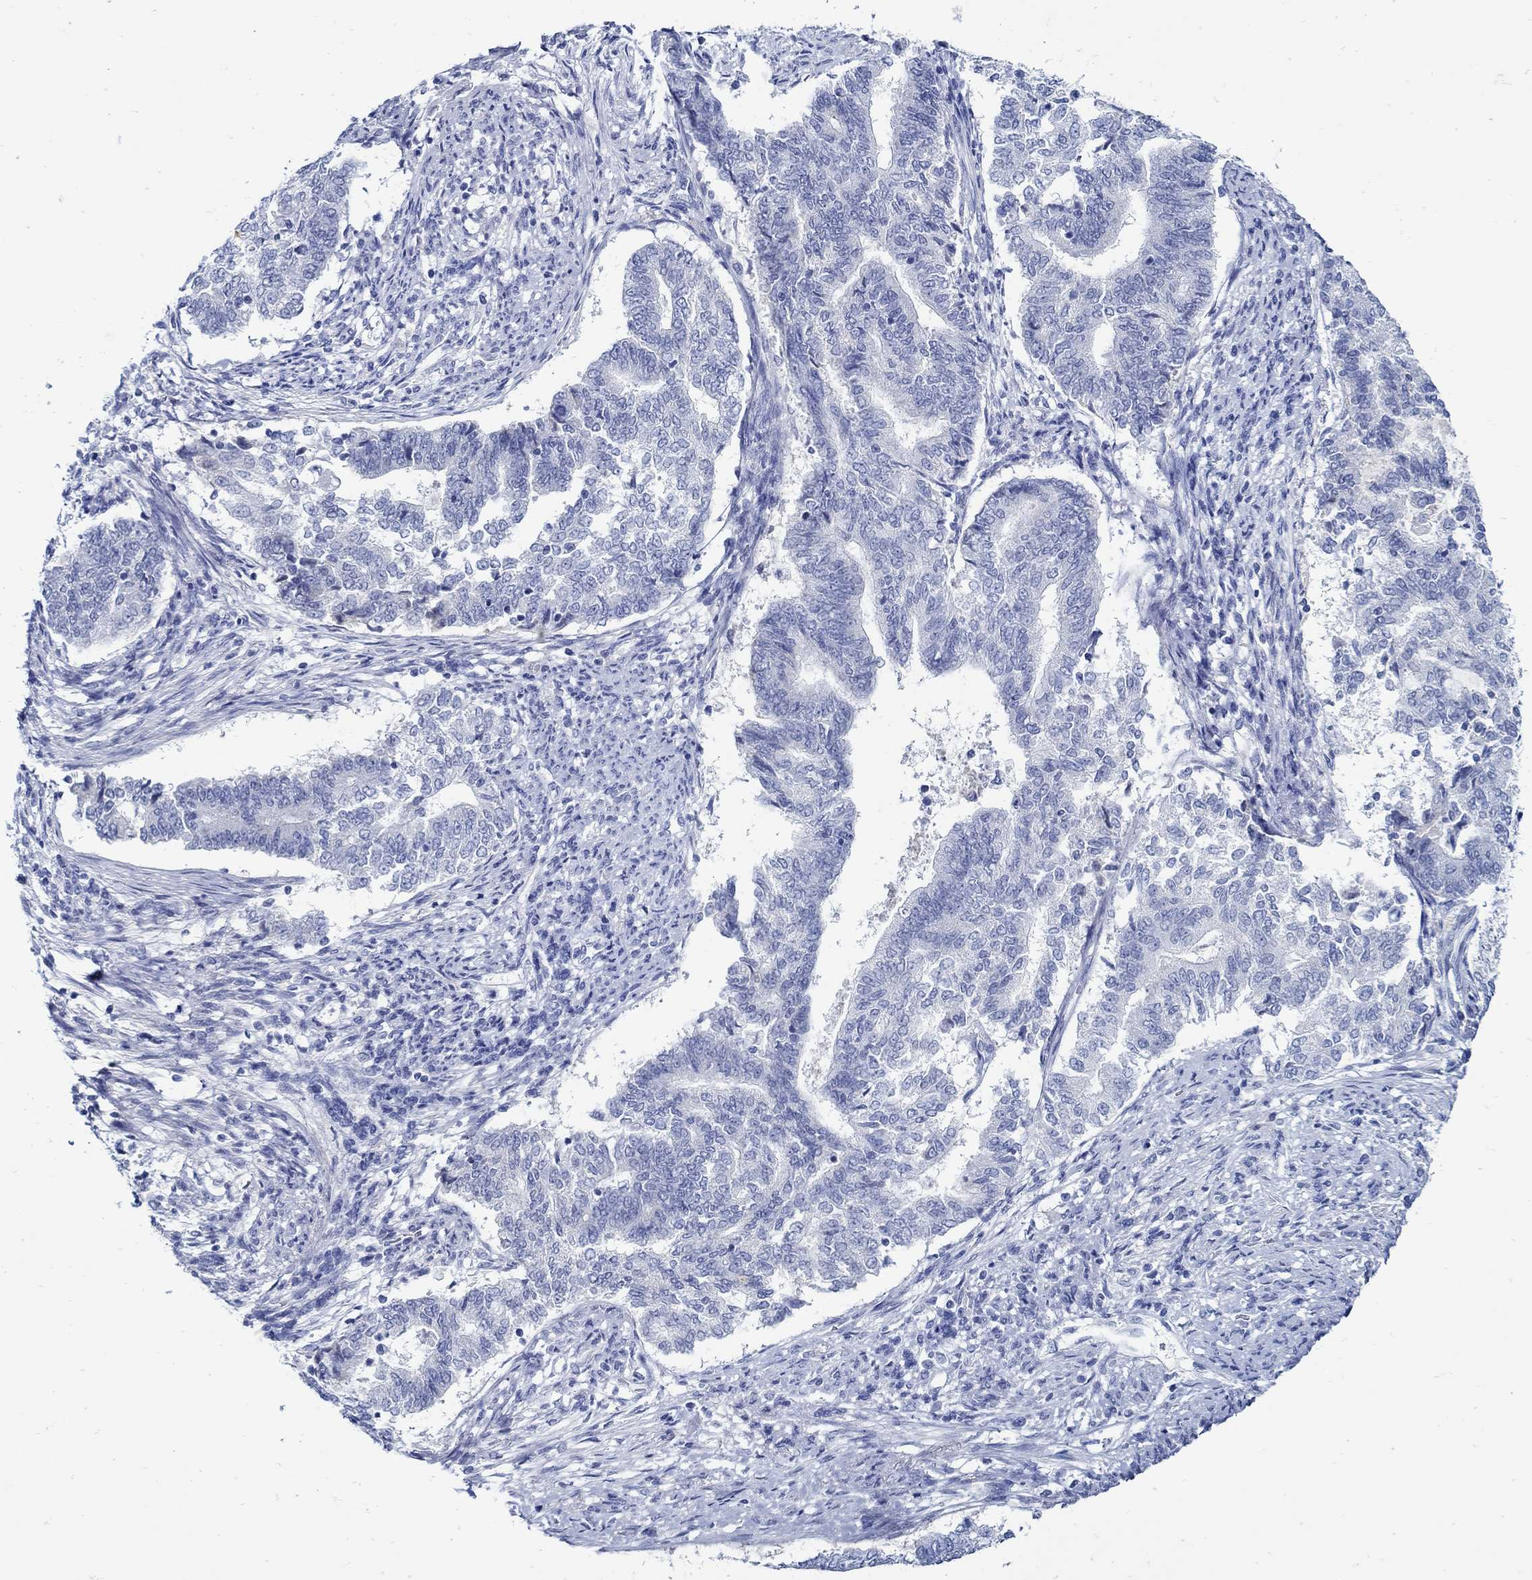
{"staining": {"intensity": "negative", "quantity": "none", "location": "none"}, "tissue": "endometrial cancer", "cell_type": "Tumor cells", "image_type": "cancer", "snomed": [{"axis": "morphology", "description": "Adenocarcinoma, NOS"}, {"axis": "topography", "description": "Endometrium"}], "caption": "This is an IHC histopathology image of human endometrial cancer. There is no positivity in tumor cells.", "gene": "PAX9", "patient": {"sex": "female", "age": 65}}